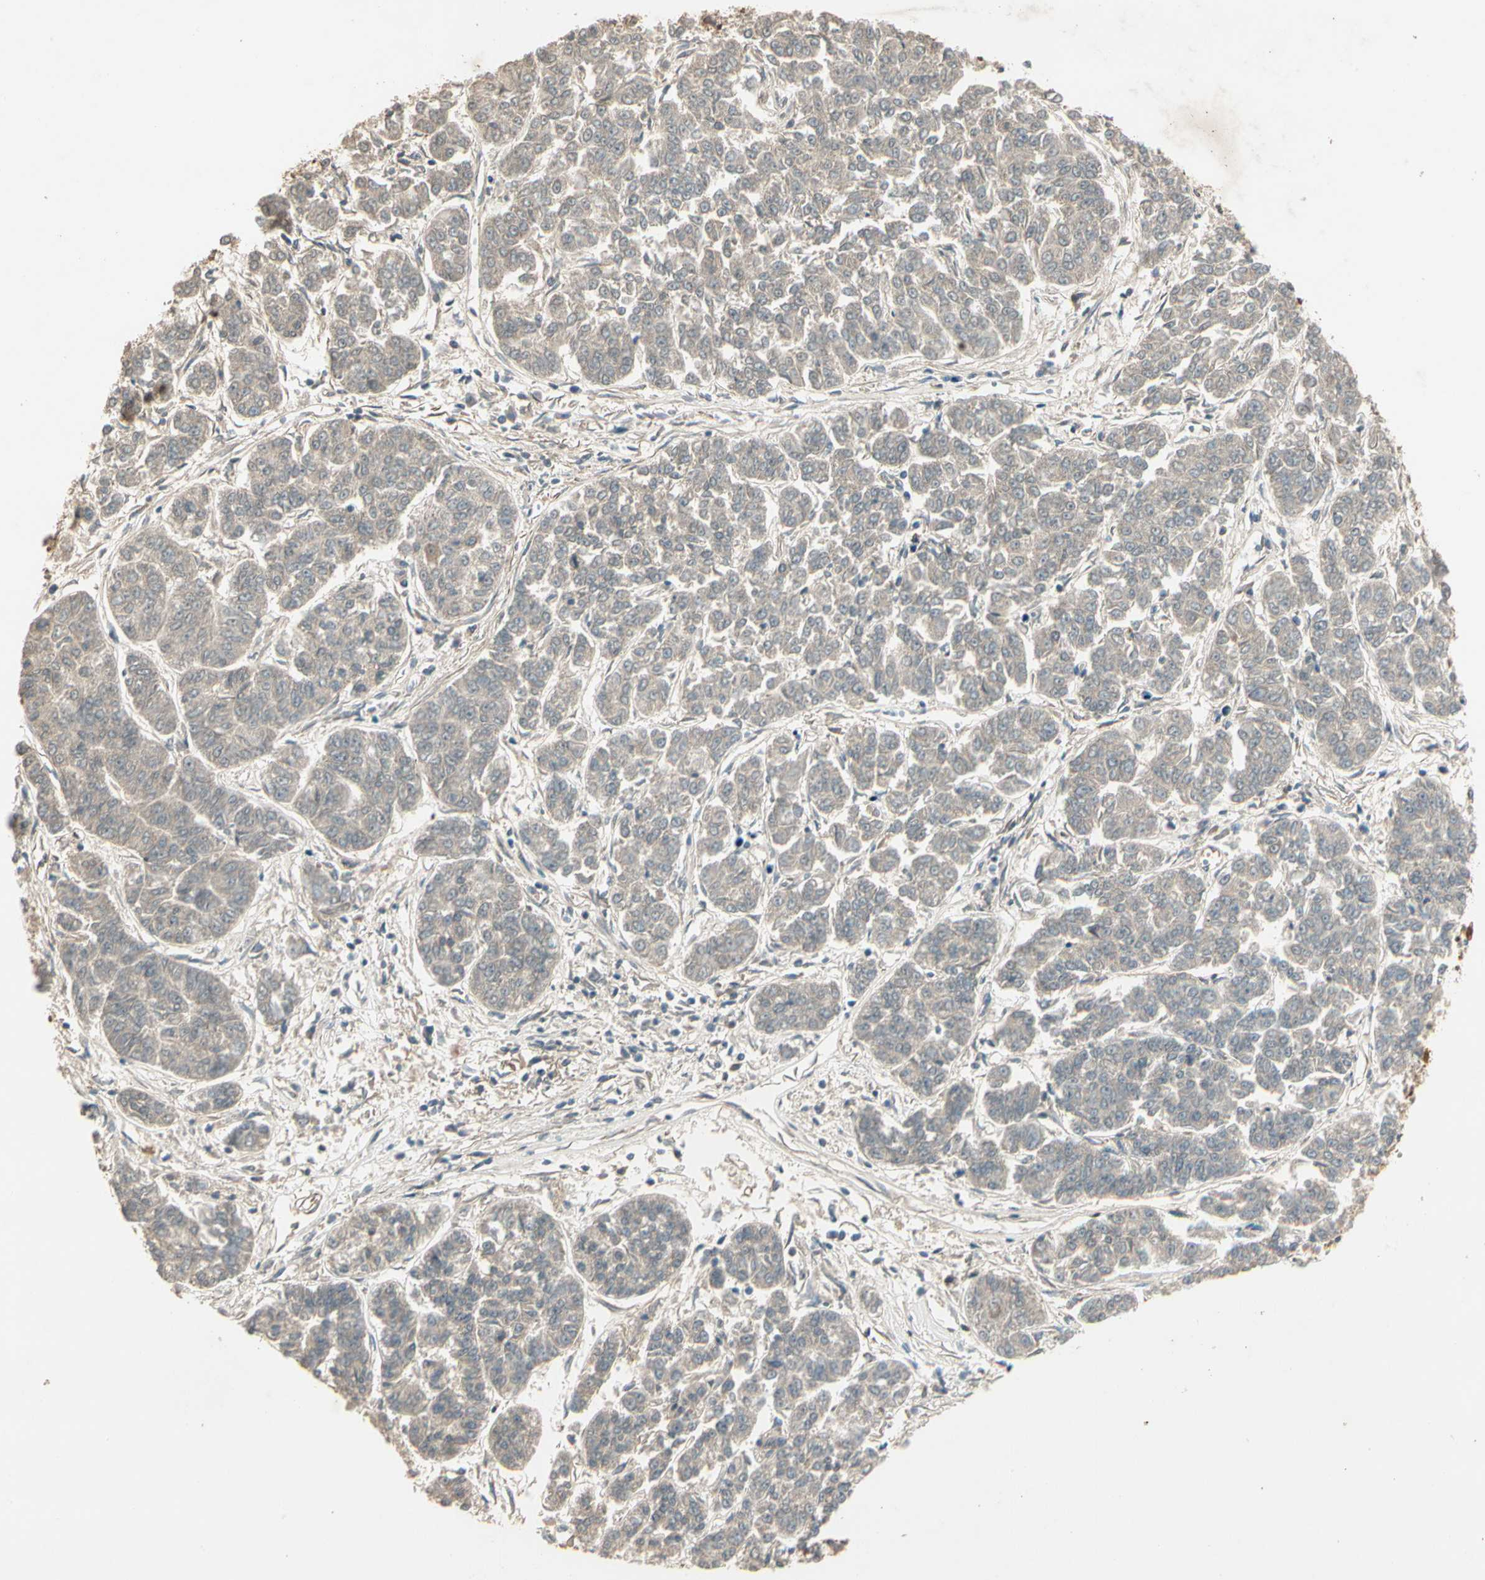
{"staining": {"intensity": "weak", "quantity": "25%-75%", "location": "cytoplasmic/membranous"}, "tissue": "lung cancer", "cell_type": "Tumor cells", "image_type": "cancer", "snomed": [{"axis": "morphology", "description": "Adenocarcinoma, NOS"}, {"axis": "topography", "description": "Lung"}], "caption": "The photomicrograph demonstrates staining of lung adenocarcinoma, revealing weak cytoplasmic/membranous protein staining (brown color) within tumor cells. Nuclei are stained in blue.", "gene": "ACVR1", "patient": {"sex": "male", "age": 84}}